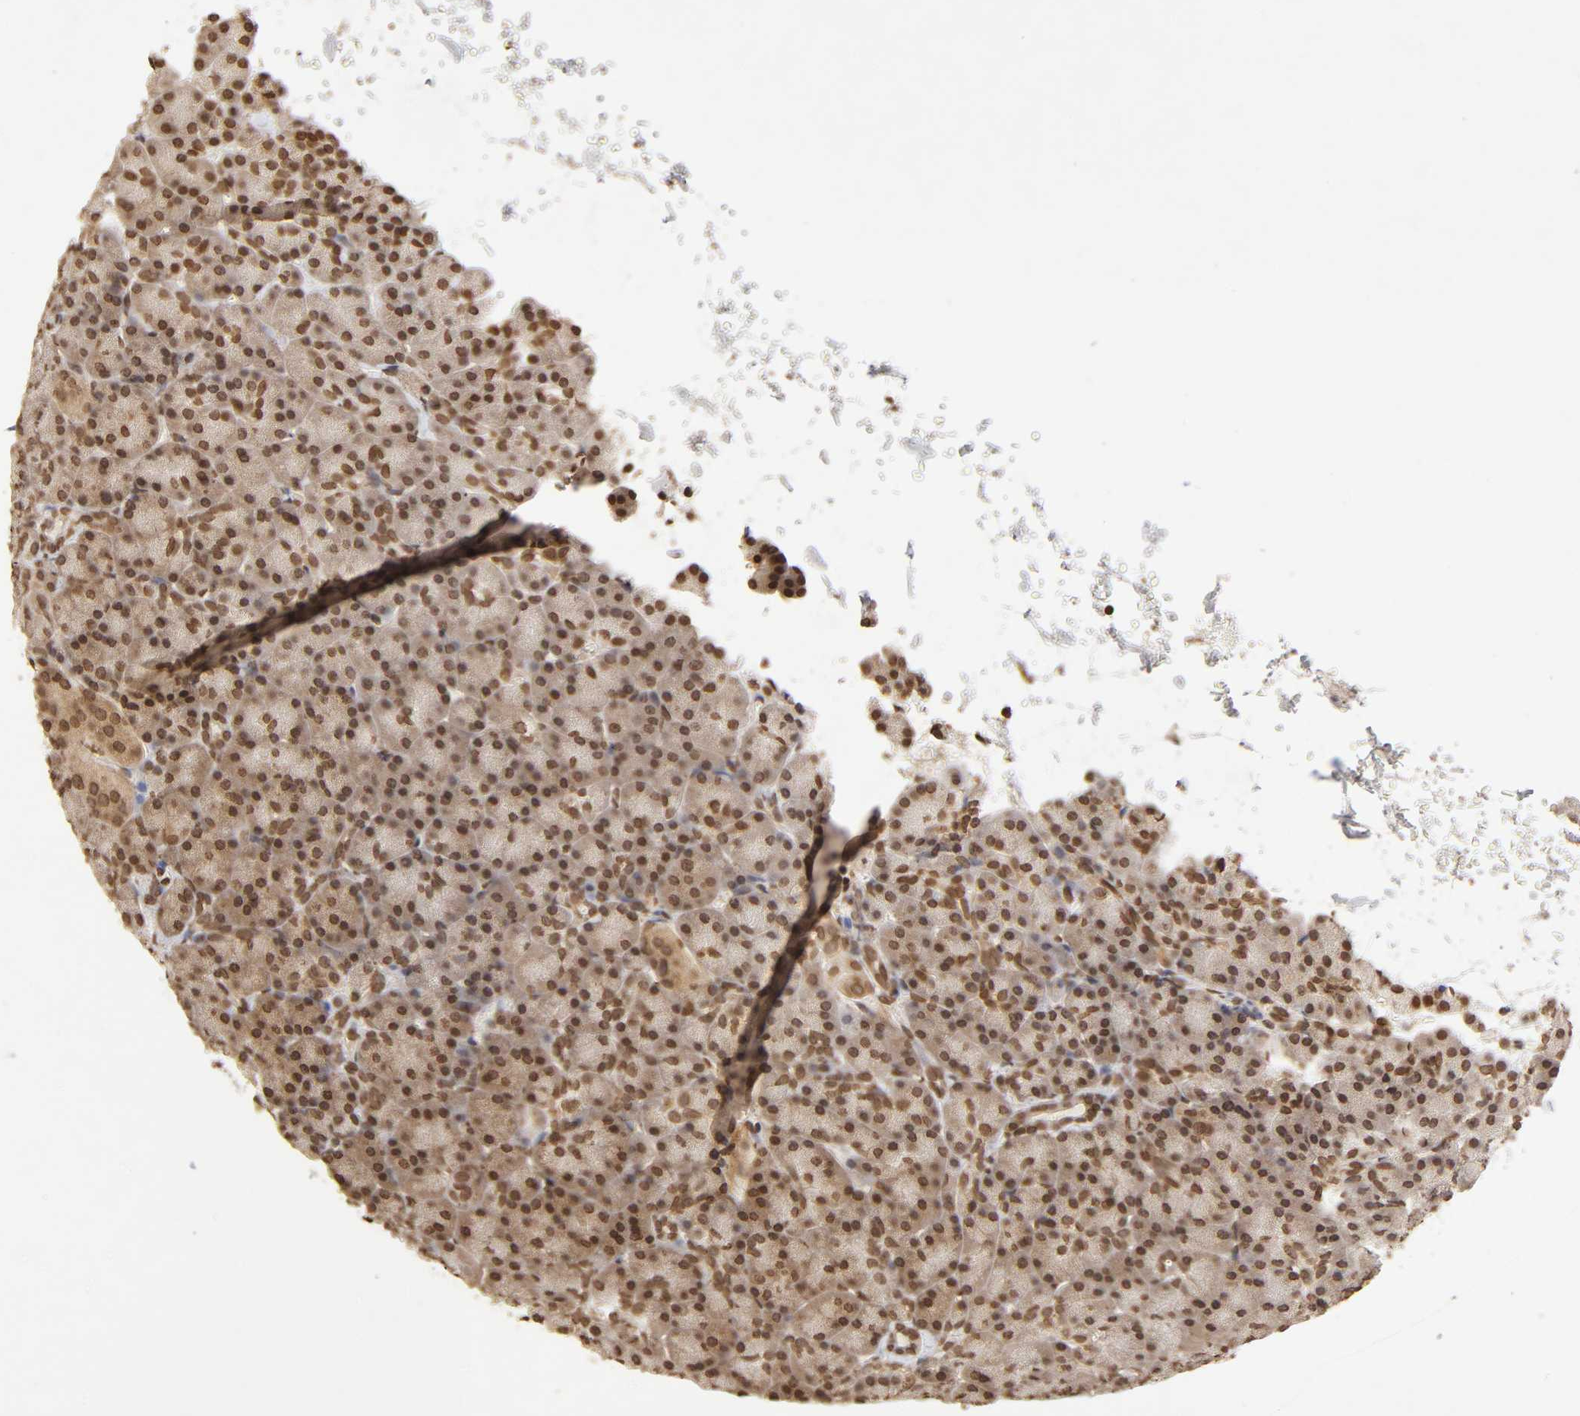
{"staining": {"intensity": "moderate", "quantity": "25%-75%", "location": "nuclear"}, "tissue": "pancreas", "cell_type": "Exocrine glandular cells", "image_type": "normal", "snomed": [{"axis": "morphology", "description": "Normal tissue, NOS"}, {"axis": "topography", "description": "Pancreas"}], "caption": "Immunohistochemical staining of benign human pancreas demonstrates medium levels of moderate nuclear staining in approximately 25%-75% of exocrine glandular cells.", "gene": "MLLT6", "patient": {"sex": "female", "age": 43}}